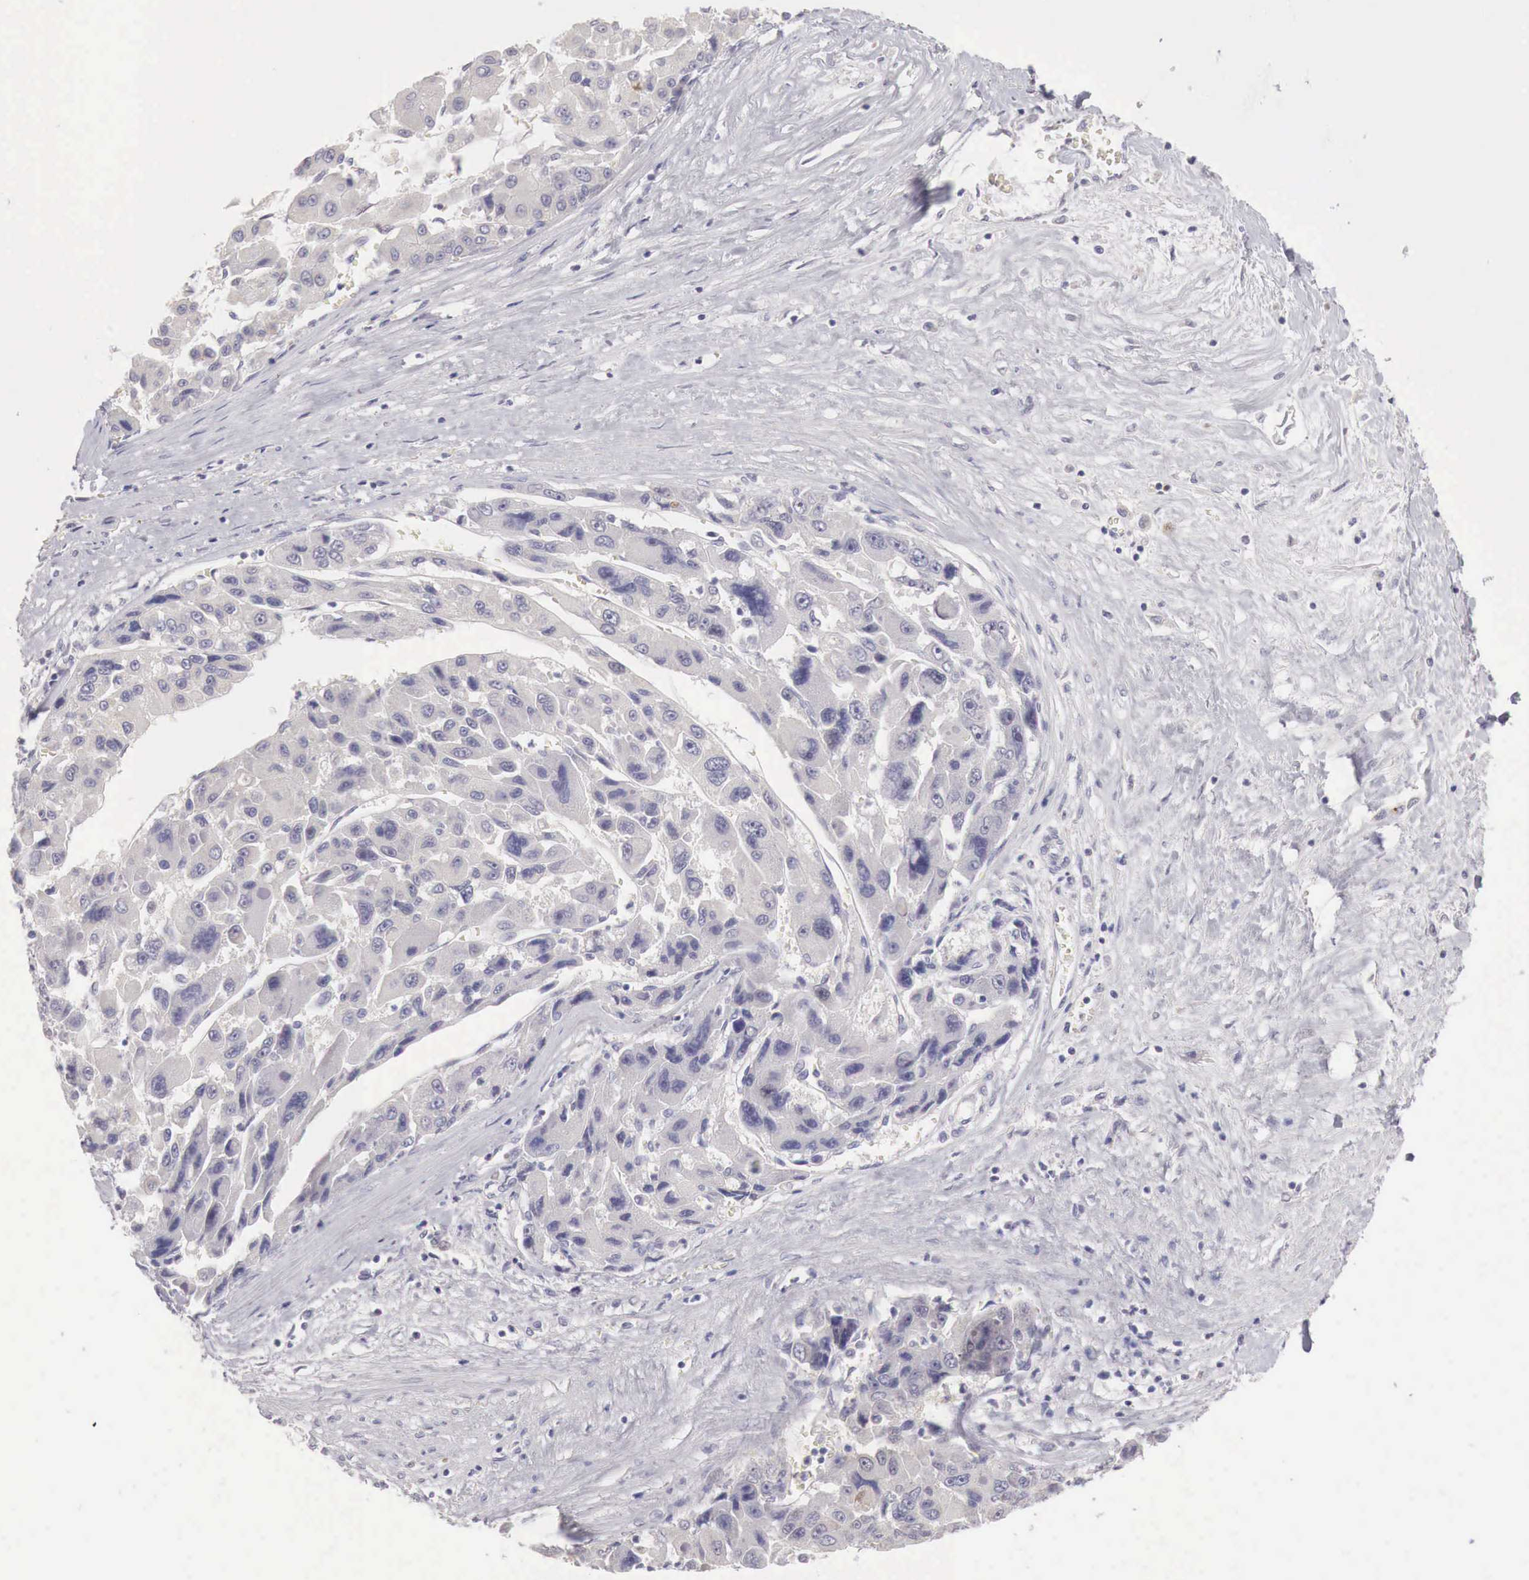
{"staining": {"intensity": "negative", "quantity": "none", "location": "none"}, "tissue": "liver cancer", "cell_type": "Tumor cells", "image_type": "cancer", "snomed": [{"axis": "morphology", "description": "Carcinoma, Hepatocellular, NOS"}, {"axis": "topography", "description": "Liver"}], "caption": "High power microscopy photomicrograph of an immunohistochemistry histopathology image of hepatocellular carcinoma (liver), revealing no significant expression in tumor cells. (Brightfield microscopy of DAB (3,3'-diaminobenzidine) IHC at high magnification).", "gene": "GATA1", "patient": {"sex": "male", "age": 64}}